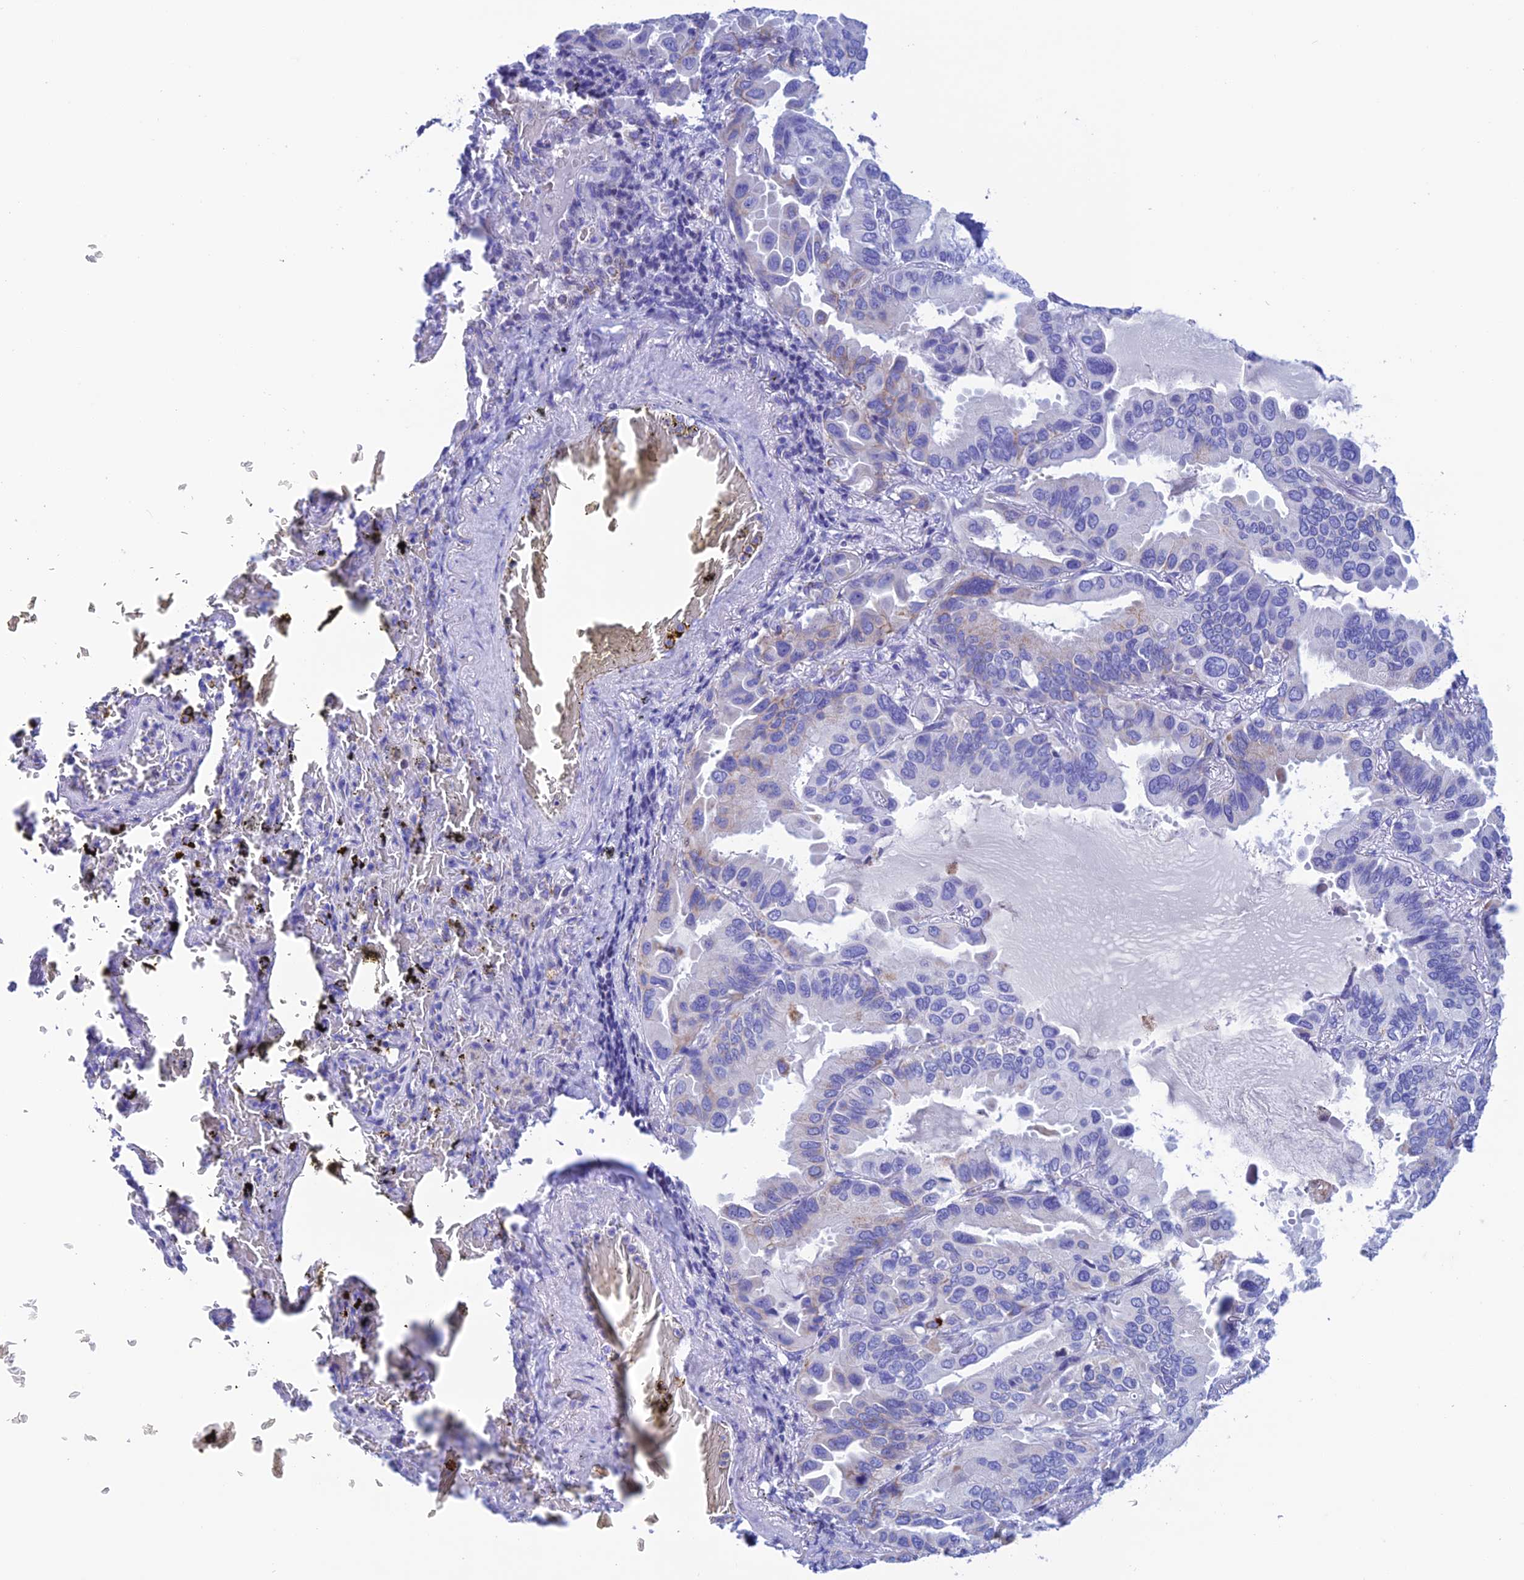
{"staining": {"intensity": "negative", "quantity": "none", "location": "none"}, "tissue": "lung cancer", "cell_type": "Tumor cells", "image_type": "cancer", "snomed": [{"axis": "morphology", "description": "Adenocarcinoma, NOS"}, {"axis": "topography", "description": "Lung"}], "caption": "IHC micrograph of human adenocarcinoma (lung) stained for a protein (brown), which displays no positivity in tumor cells.", "gene": "NXPE4", "patient": {"sex": "male", "age": 64}}